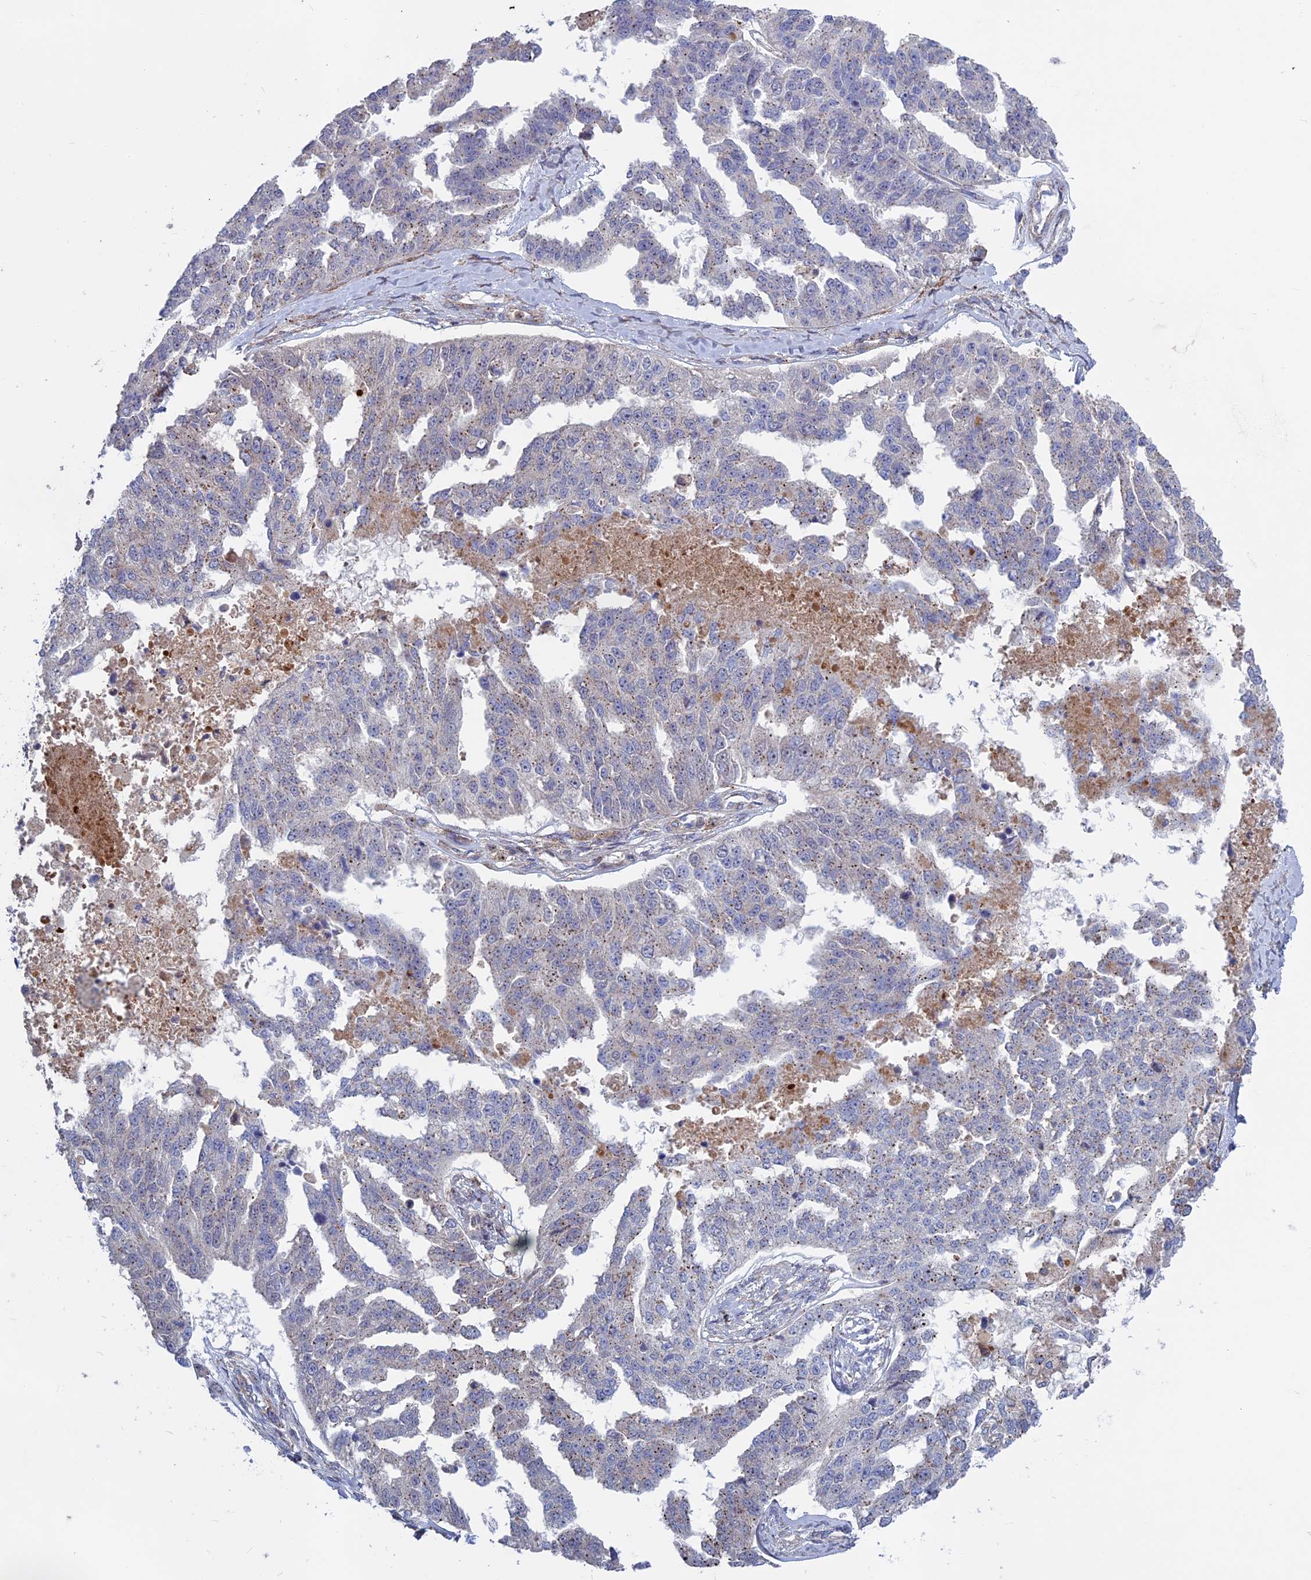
{"staining": {"intensity": "weak", "quantity": "<25%", "location": "cytoplasmic/membranous"}, "tissue": "ovarian cancer", "cell_type": "Tumor cells", "image_type": "cancer", "snomed": [{"axis": "morphology", "description": "Cystadenocarcinoma, serous, NOS"}, {"axis": "topography", "description": "Ovary"}], "caption": "Immunohistochemistry of human ovarian cancer (serous cystadenocarcinoma) demonstrates no staining in tumor cells. (DAB IHC visualized using brightfield microscopy, high magnification).", "gene": "LYPD5", "patient": {"sex": "female", "age": 58}}